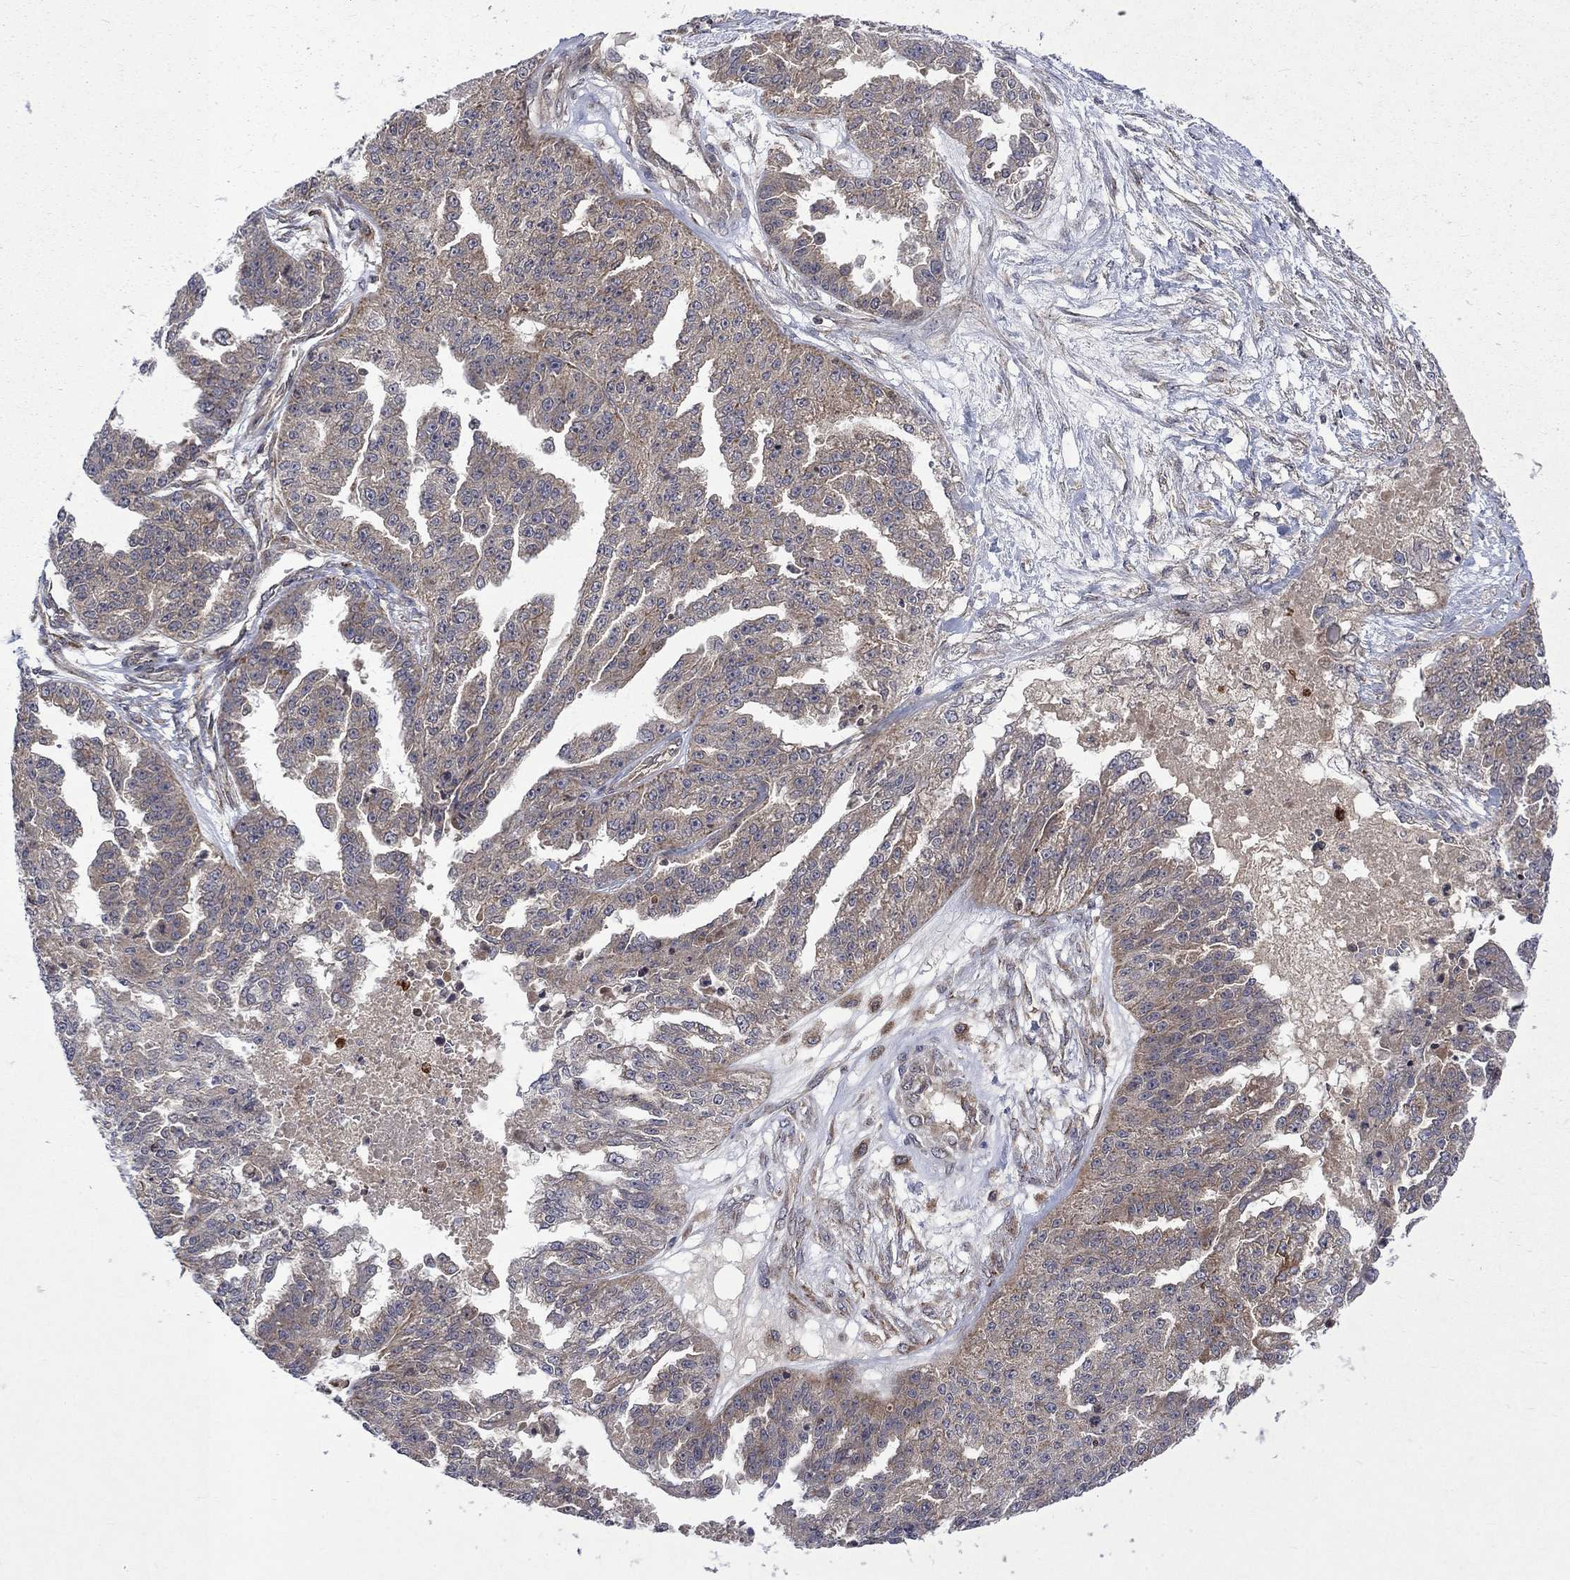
{"staining": {"intensity": "negative", "quantity": "none", "location": "none"}, "tissue": "ovarian cancer", "cell_type": "Tumor cells", "image_type": "cancer", "snomed": [{"axis": "morphology", "description": "Cystadenocarcinoma, serous, NOS"}, {"axis": "topography", "description": "Ovary"}], "caption": "Immunohistochemistry (IHC) of serous cystadenocarcinoma (ovarian) demonstrates no positivity in tumor cells.", "gene": "TMEM33", "patient": {"sex": "female", "age": 58}}